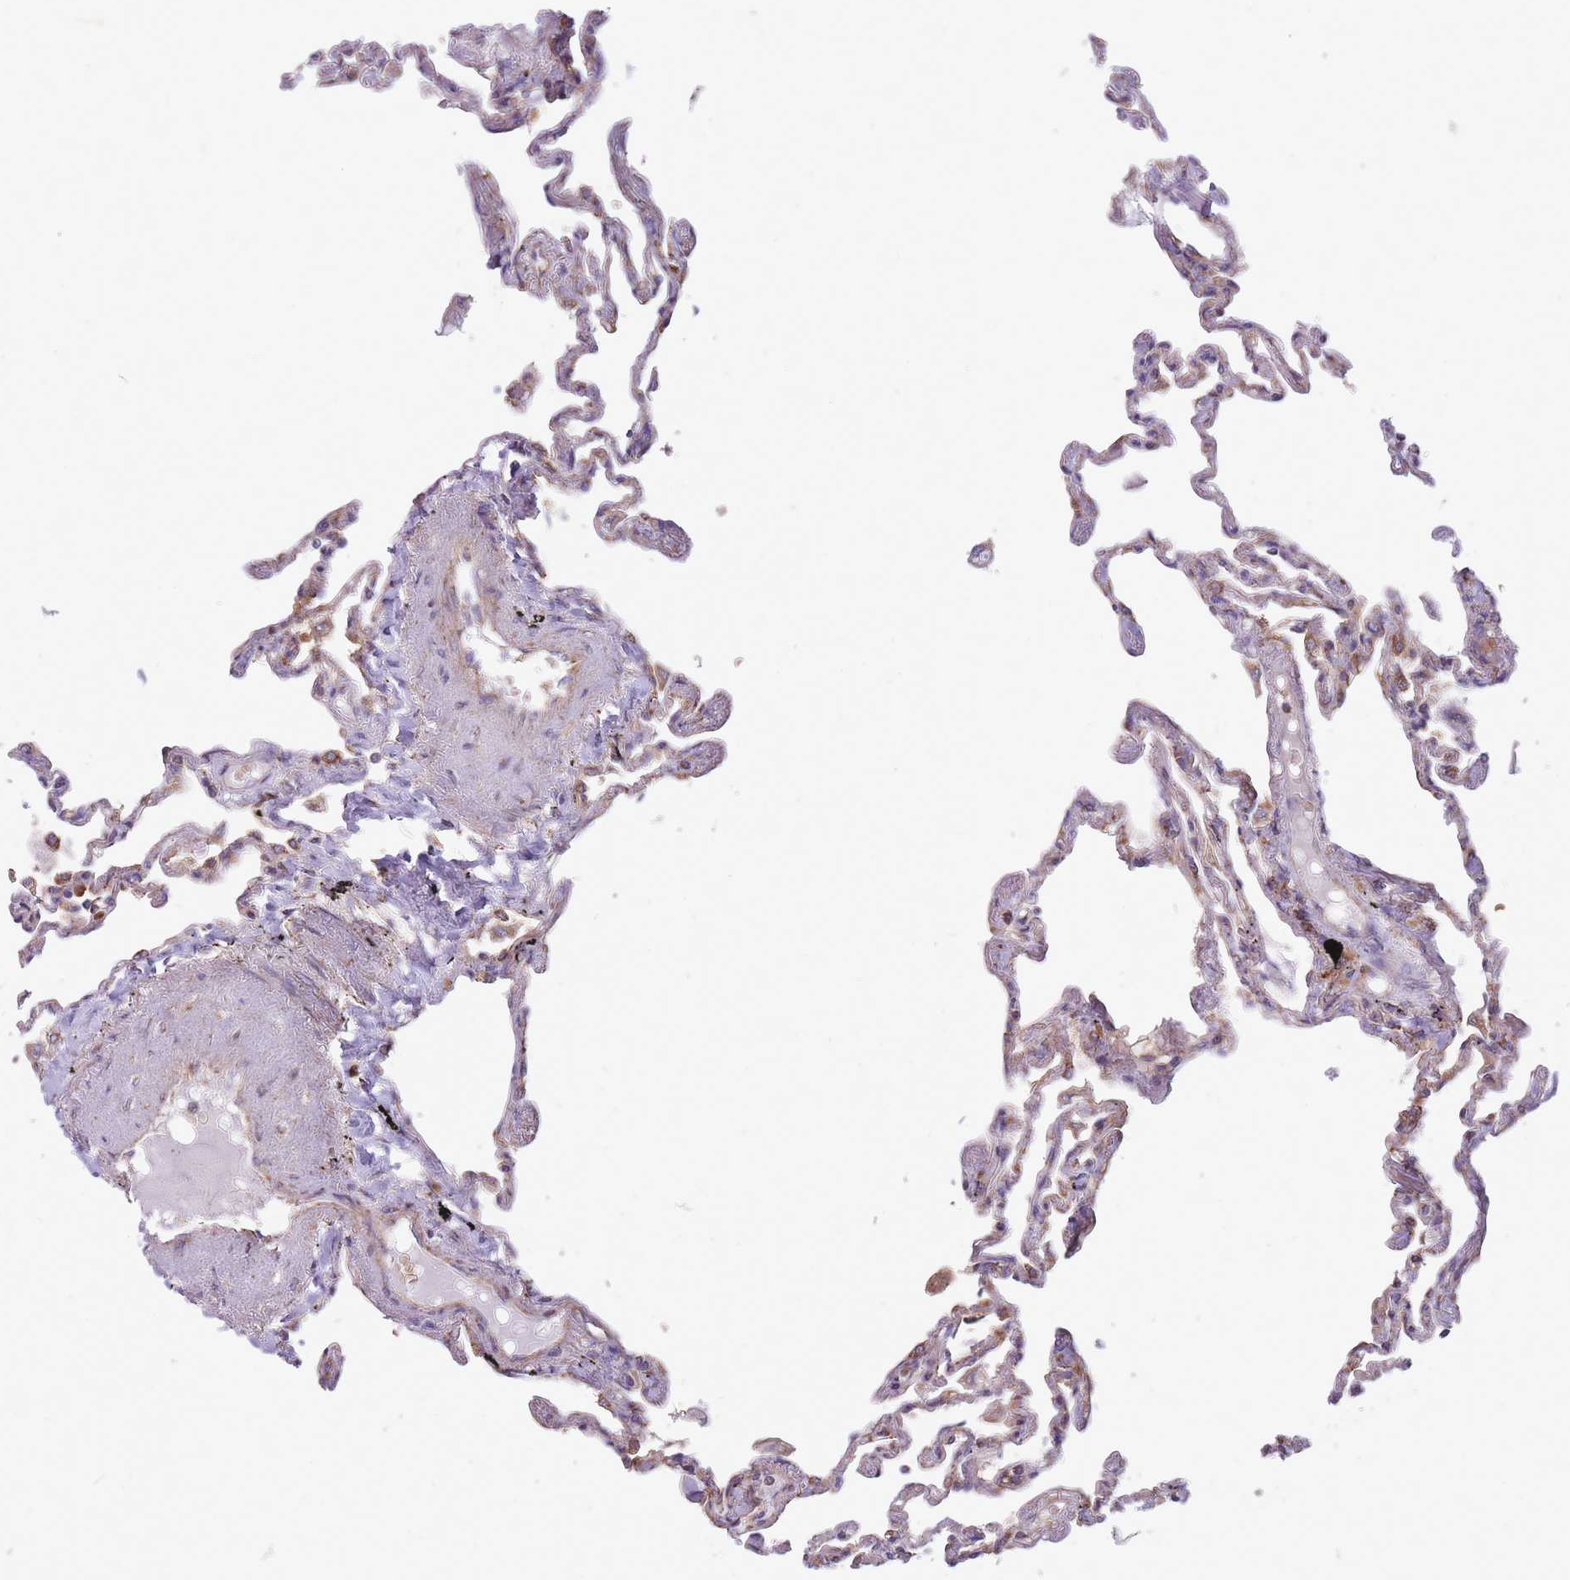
{"staining": {"intensity": "moderate", "quantity": "25%-75%", "location": "cytoplasmic/membranous"}, "tissue": "lung", "cell_type": "Alveolar cells", "image_type": "normal", "snomed": [{"axis": "morphology", "description": "Normal tissue, NOS"}, {"axis": "topography", "description": "Lung"}], "caption": "Immunohistochemistry photomicrograph of normal lung stained for a protein (brown), which reveals medium levels of moderate cytoplasmic/membranous positivity in approximately 25%-75% of alveolar cells.", "gene": "ANKRD10", "patient": {"sex": "female", "age": 67}}